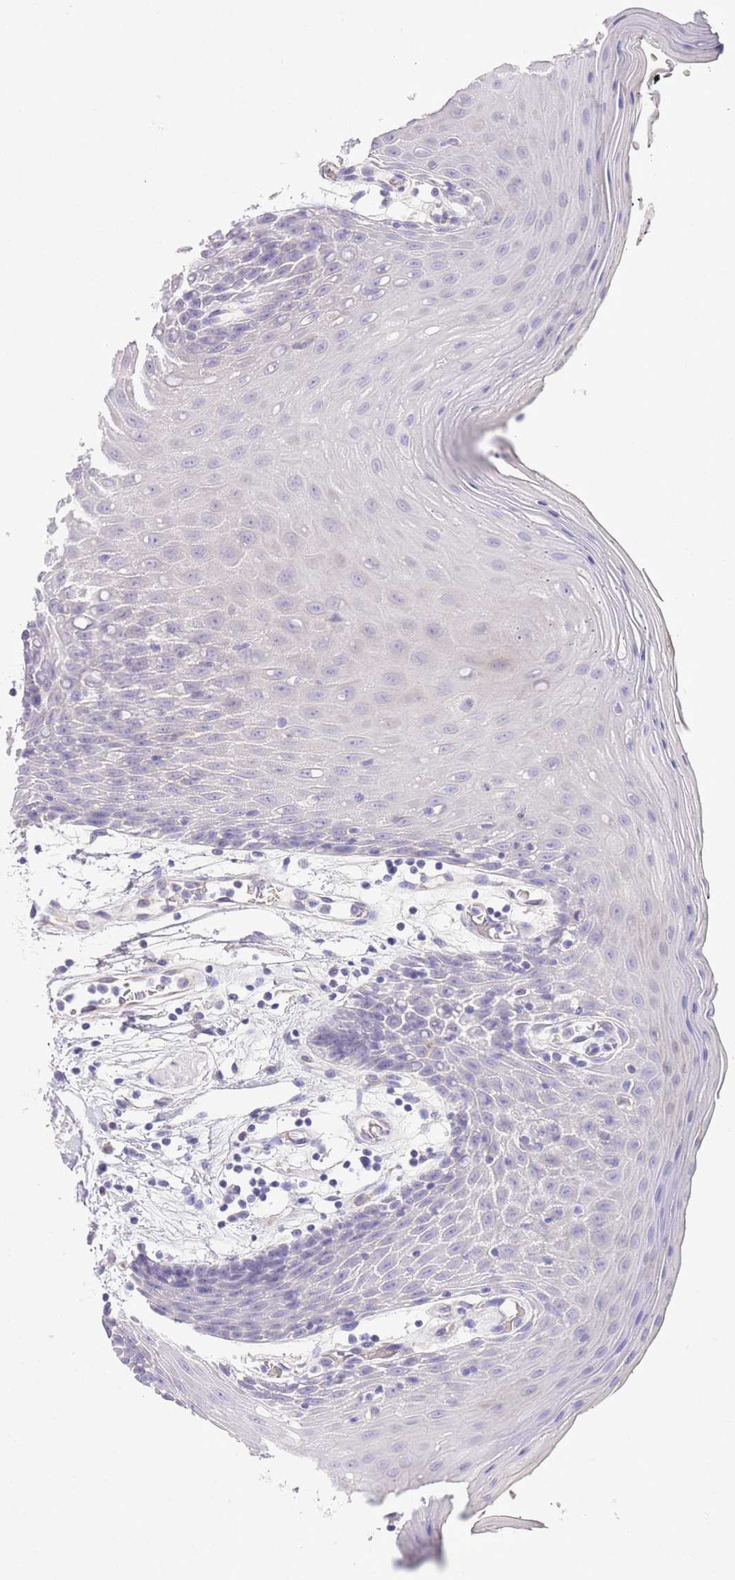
{"staining": {"intensity": "negative", "quantity": "none", "location": "none"}, "tissue": "oral mucosa", "cell_type": "Squamous epithelial cells", "image_type": "normal", "snomed": [{"axis": "morphology", "description": "Normal tissue, NOS"}, {"axis": "topography", "description": "Oral tissue"}, {"axis": "topography", "description": "Tounge, NOS"}], "caption": "Immunohistochemistry (IHC) photomicrograph of unremarkable oral mucosa: human oral mucosa stained with DAB (3,3'-diaminobenzidine) displays no significant protein staining in squamous epithelial cells. (DAB IHC, high magnification).", "gene": "SFTPA1", "patient": {"sex": "female", "age": 59}}